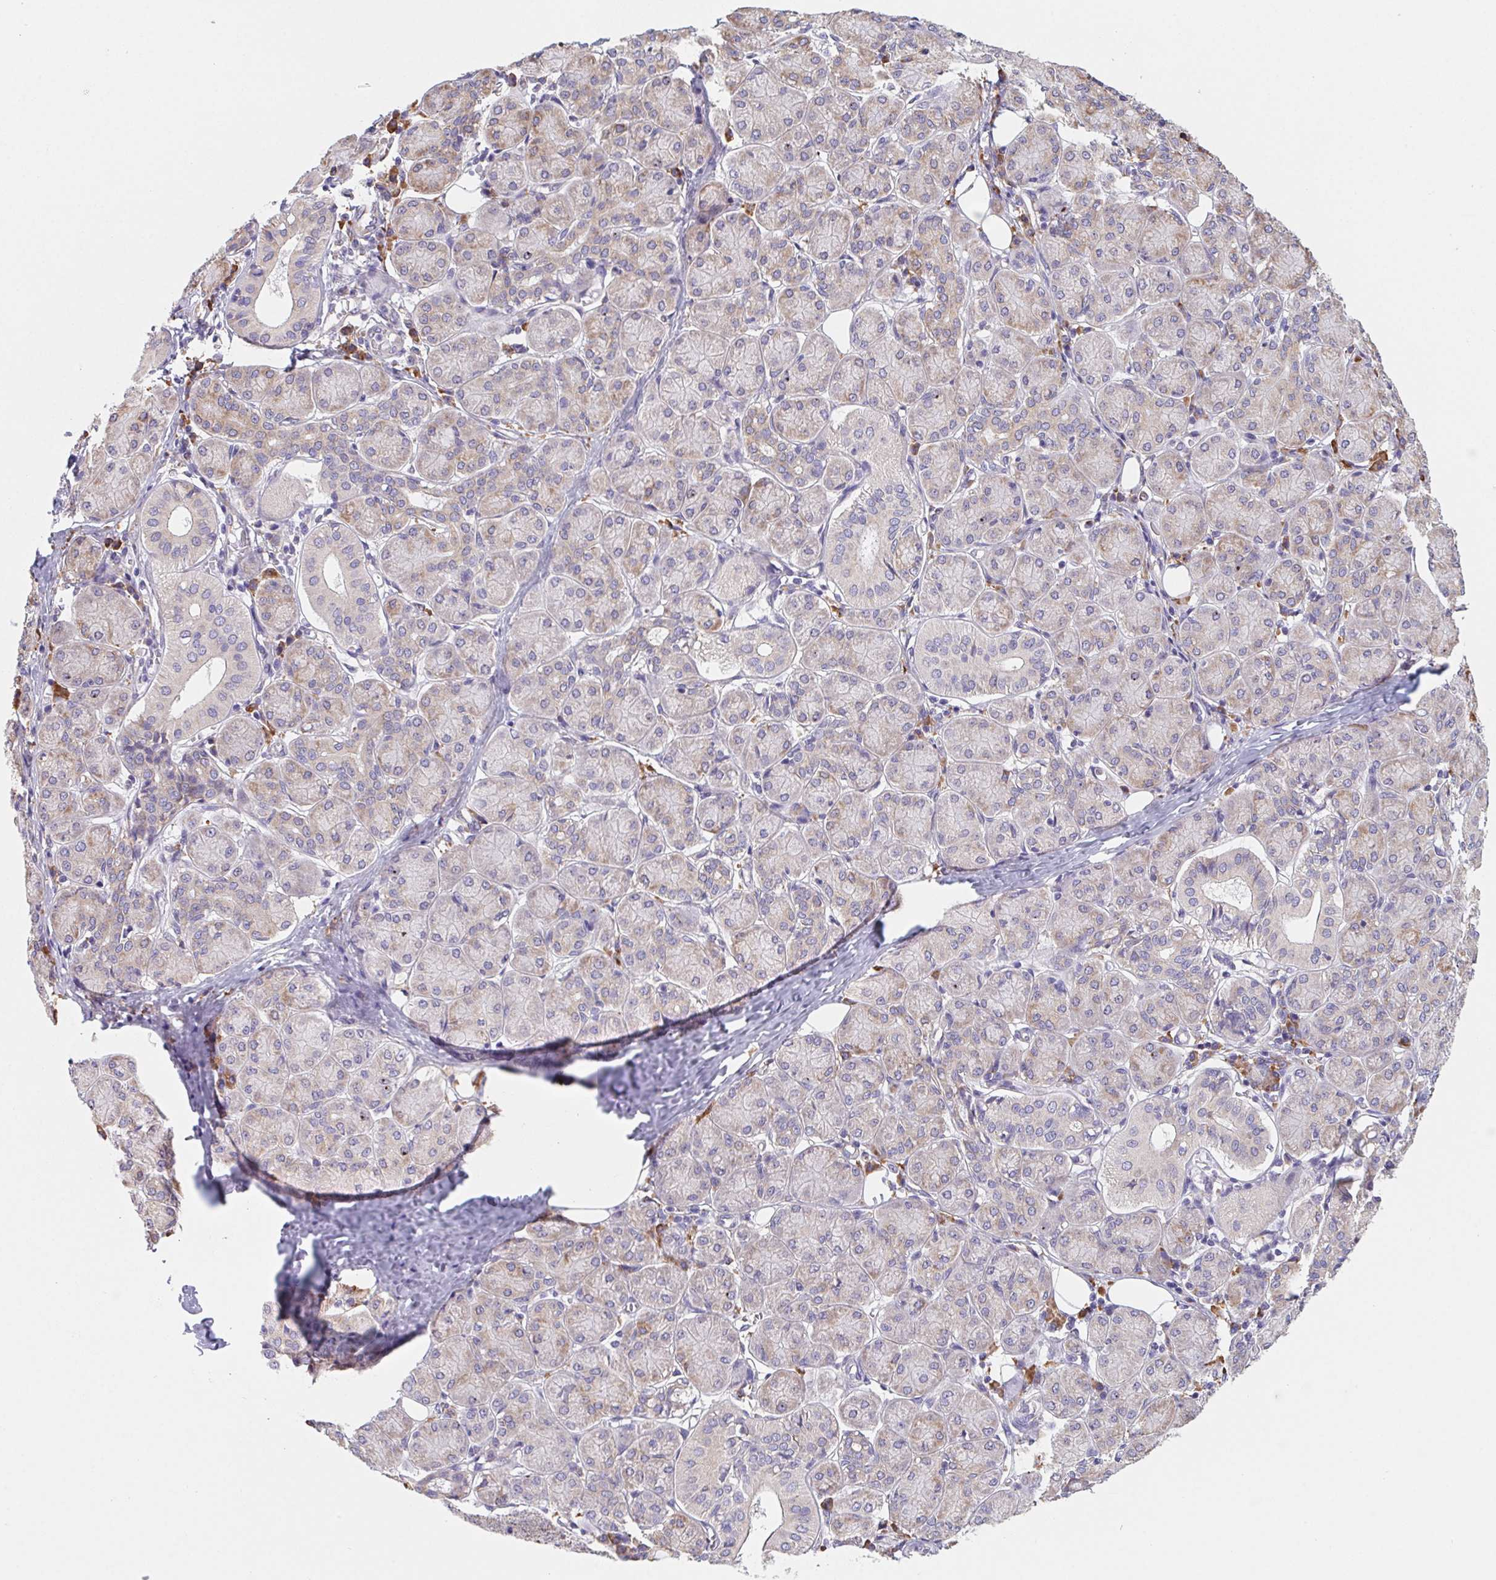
{"staining": {"intensity": "weak", "quantity": "25%-75%", "location": "cytoplasmic/membranous"}, "tissue": "salivary gland", "cell_type": "Glandular cells", "image_type": "normal", "snomed": [{"axis": "morphology", "description": "Normal tissue, NOS"}, {"axis": "morphology", "description": "Inflammation, NOS"}, {"axis": "topography", "description": "Lymph node"}, {"axis": "topography", "description": "Salivary gland"}], "caption": "An image showing weak cytoplasmic/membranous positivity in approximately 25%-75% of glandular cells in benign salivary gland, as visualized by brown immunohistochemical staining.", "gene": "ADAM8", "patient": {"sex": "male", "age": 3}}